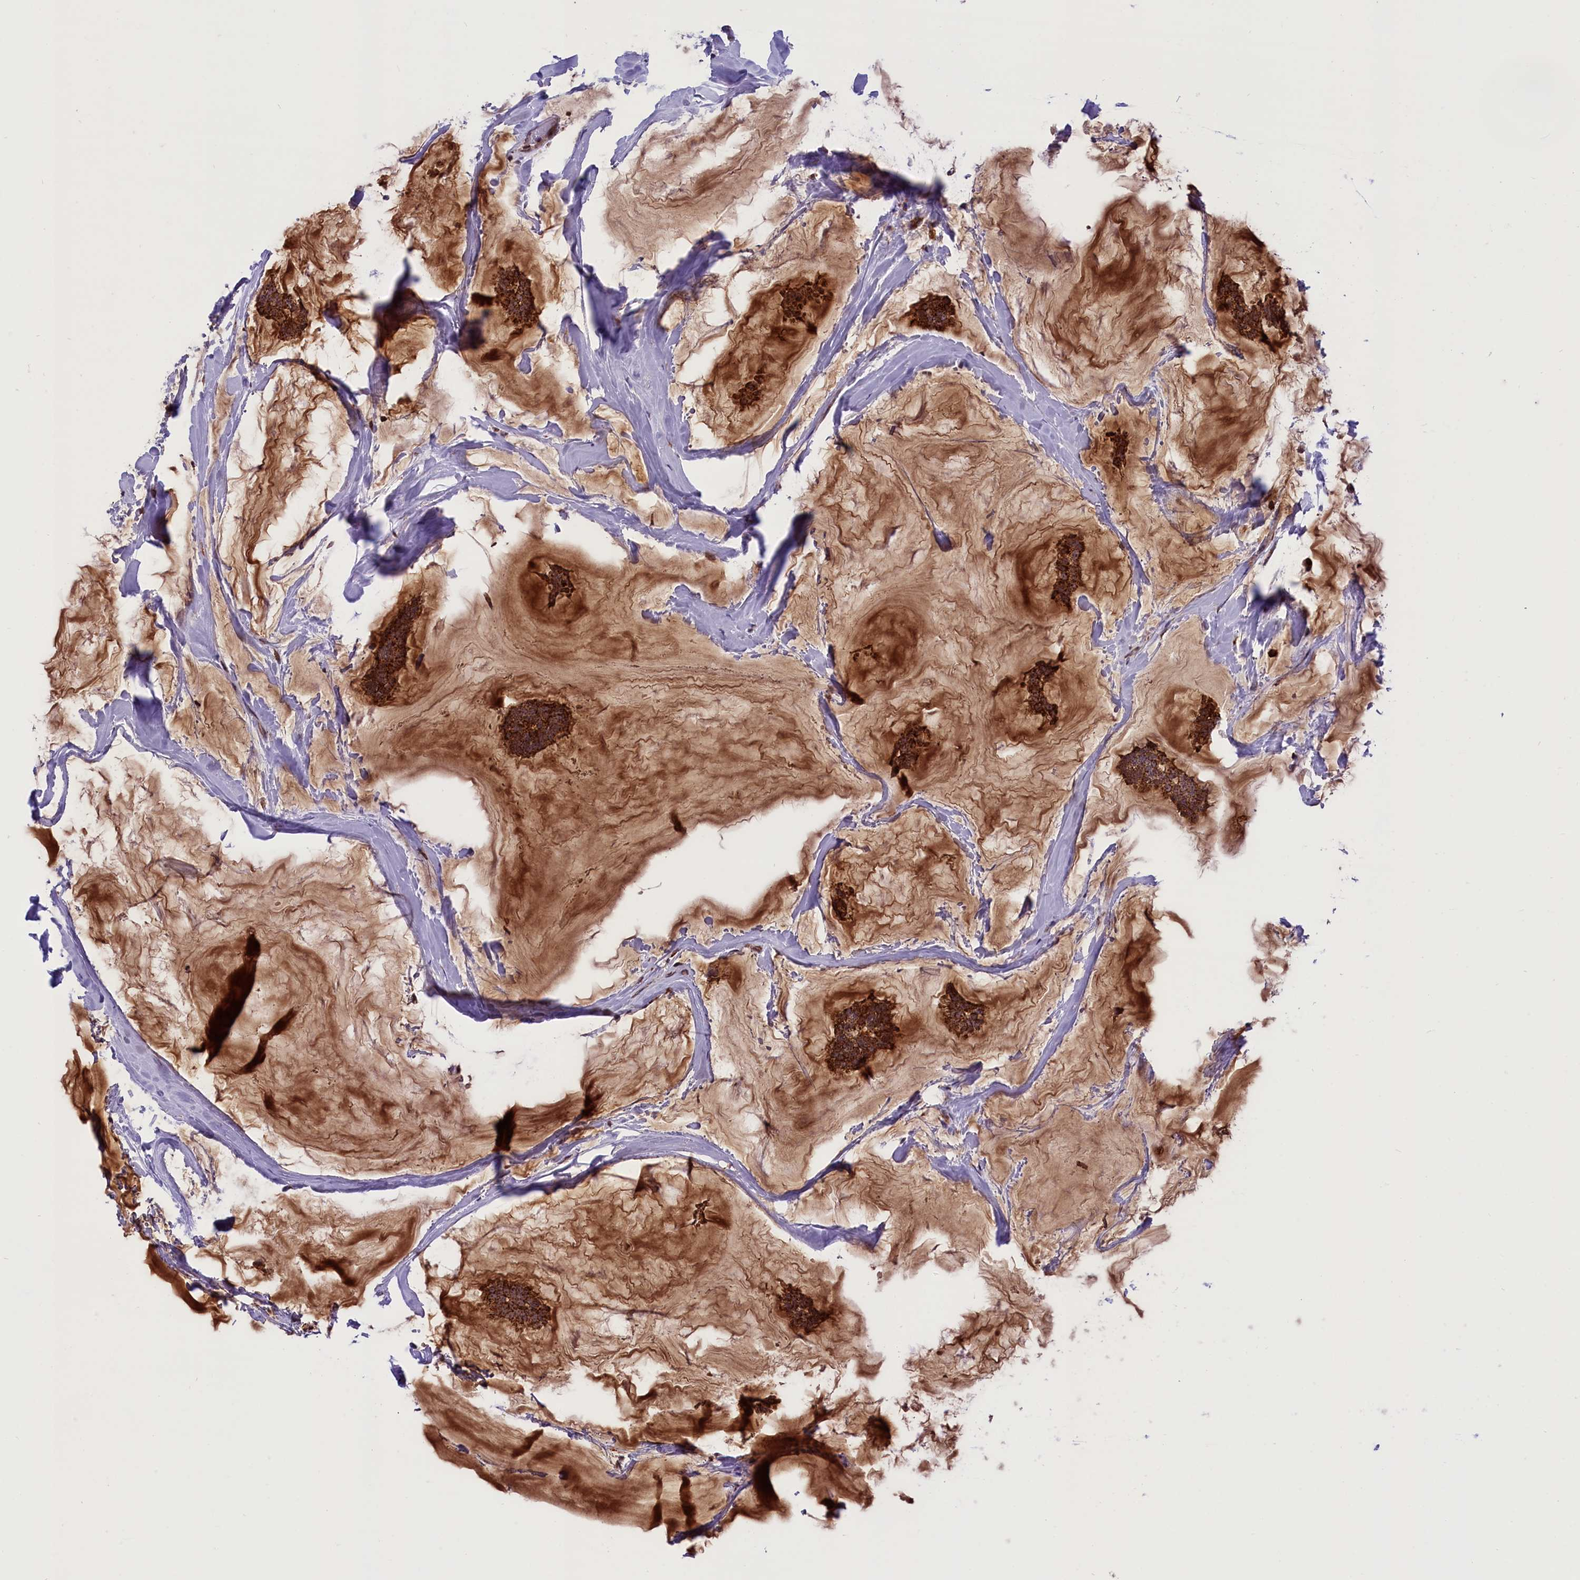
{"staining": {"intensity": "strong", "quantity": ">75%", "location": "cytoplasmic/membranous"}, "tissue": "breast cancer", "cell_type": "Tumor cells", "image_type": "cancer", "snomed": [{"axis": "morphology", "description": "Duct carcinoma"}, {"axis": "topography", "description": "Breast"}], "caption": "Immunohistochemical staining of breast cancer (invasive ductal carcinoma) demonstrates high levels of strong cytoplasmic/membranous protein expression in approximately >75% of tumor cells. (DAB (3,3'-diaminobenzidine) IHC with brightfield microscopy, high magnification).", "gene": "GLRX5", "patient": {"sex": "female", "age": 93}}